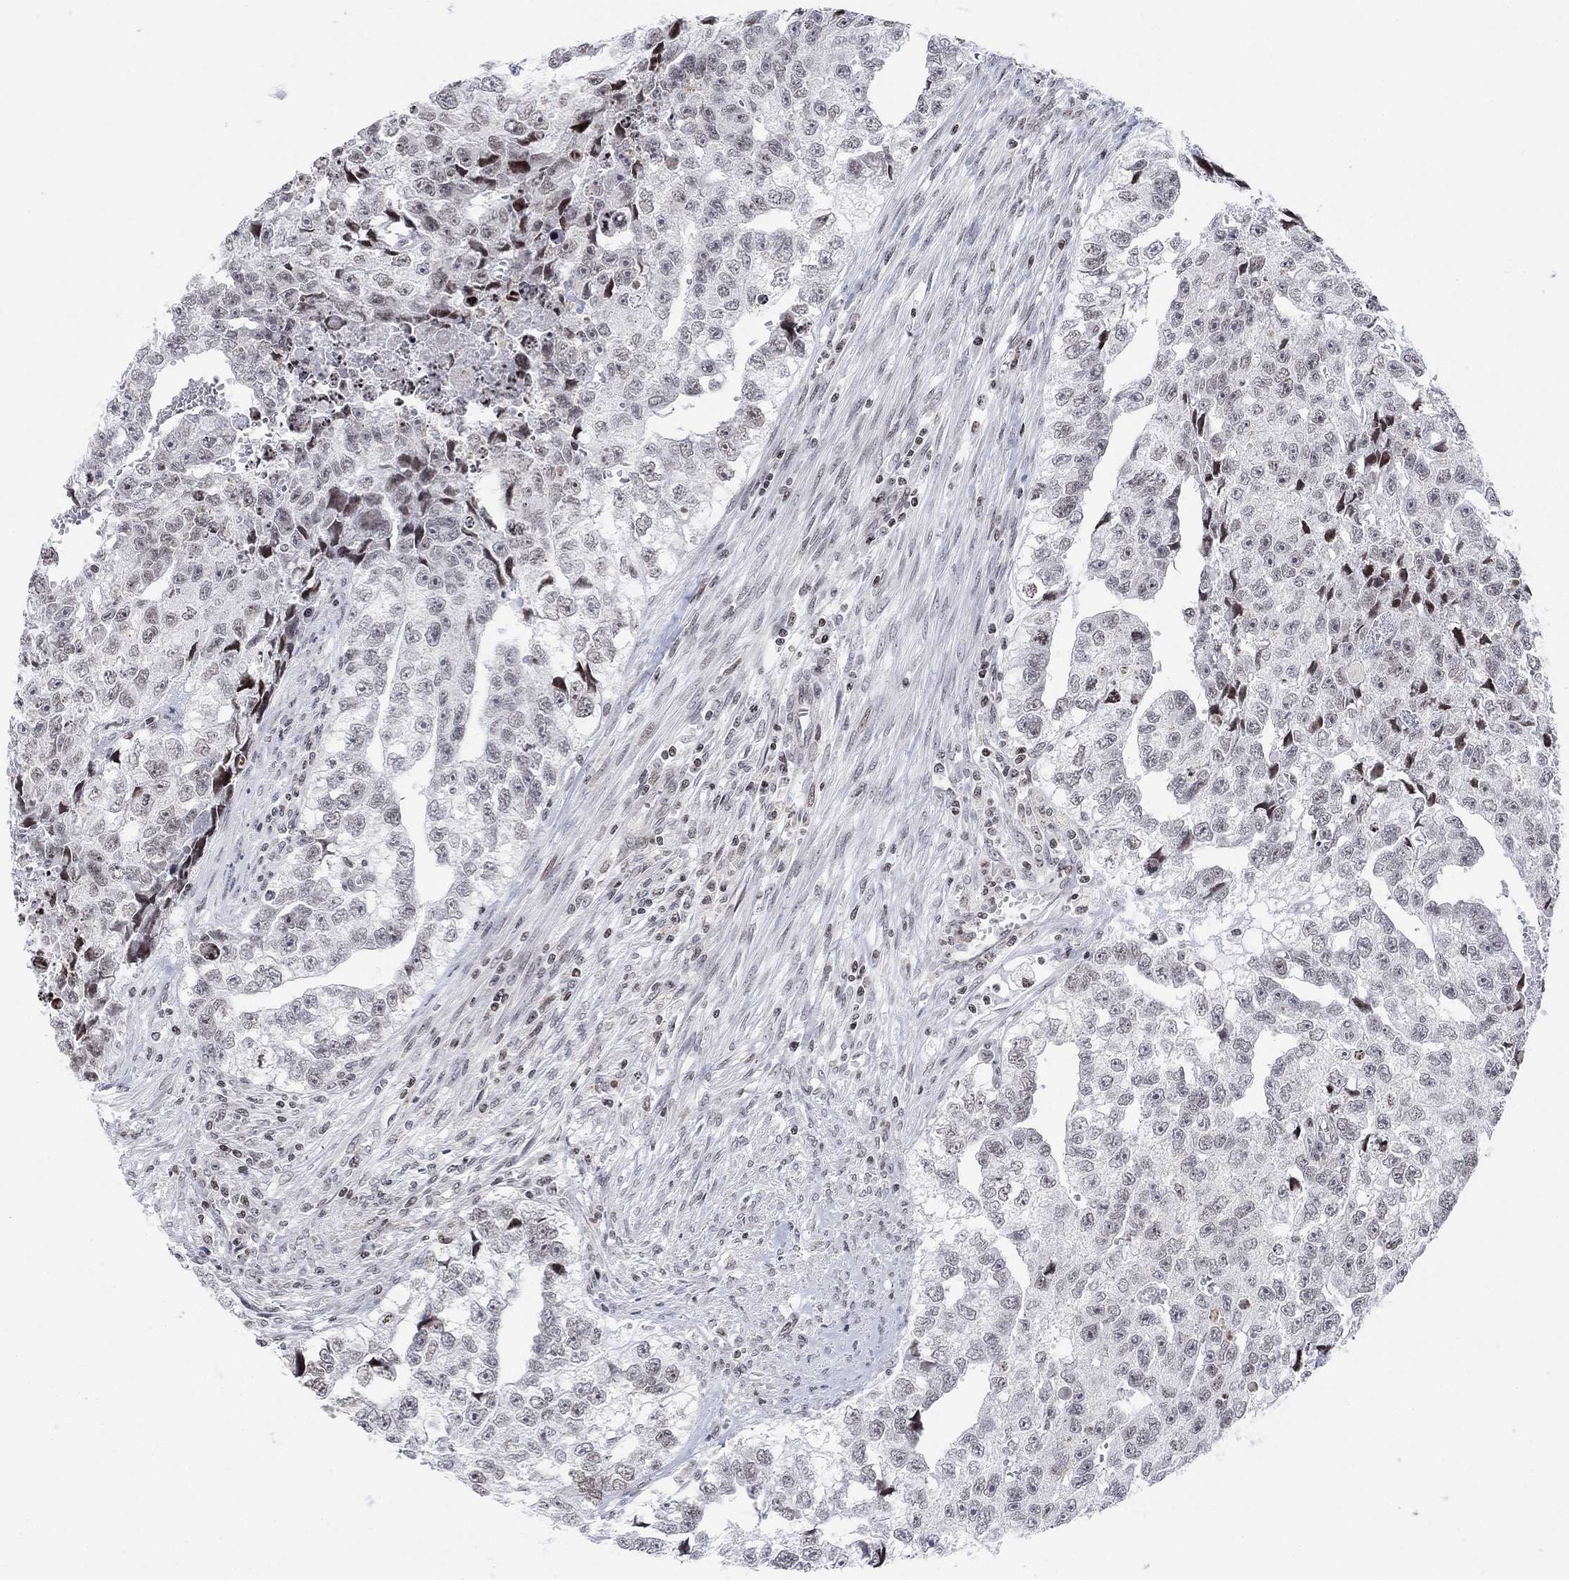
{"staining": {"intensity": "moderate", "quantity": "<25%", "location": "nuclear"}, "tissue": "testis cancer", "cell_type": "Tumor cells", "image_type": "cancer", "snomed": [{"axis": "morphology", "description": "Carcinoma, Embryonal, NOS"}, {"axis": "morphology", "description": "Teratoma, malignant, NOS"}, {"axis": "topography", "description": "Testis"}], "caption": "Human testis embryonal carcinoma stained for a protein (brown) reveals moderate nuclear positive positivity in about <25% of tumor cells.", "gene": "ABHD14A", "patient": {"sex": "male", "age": 44}}